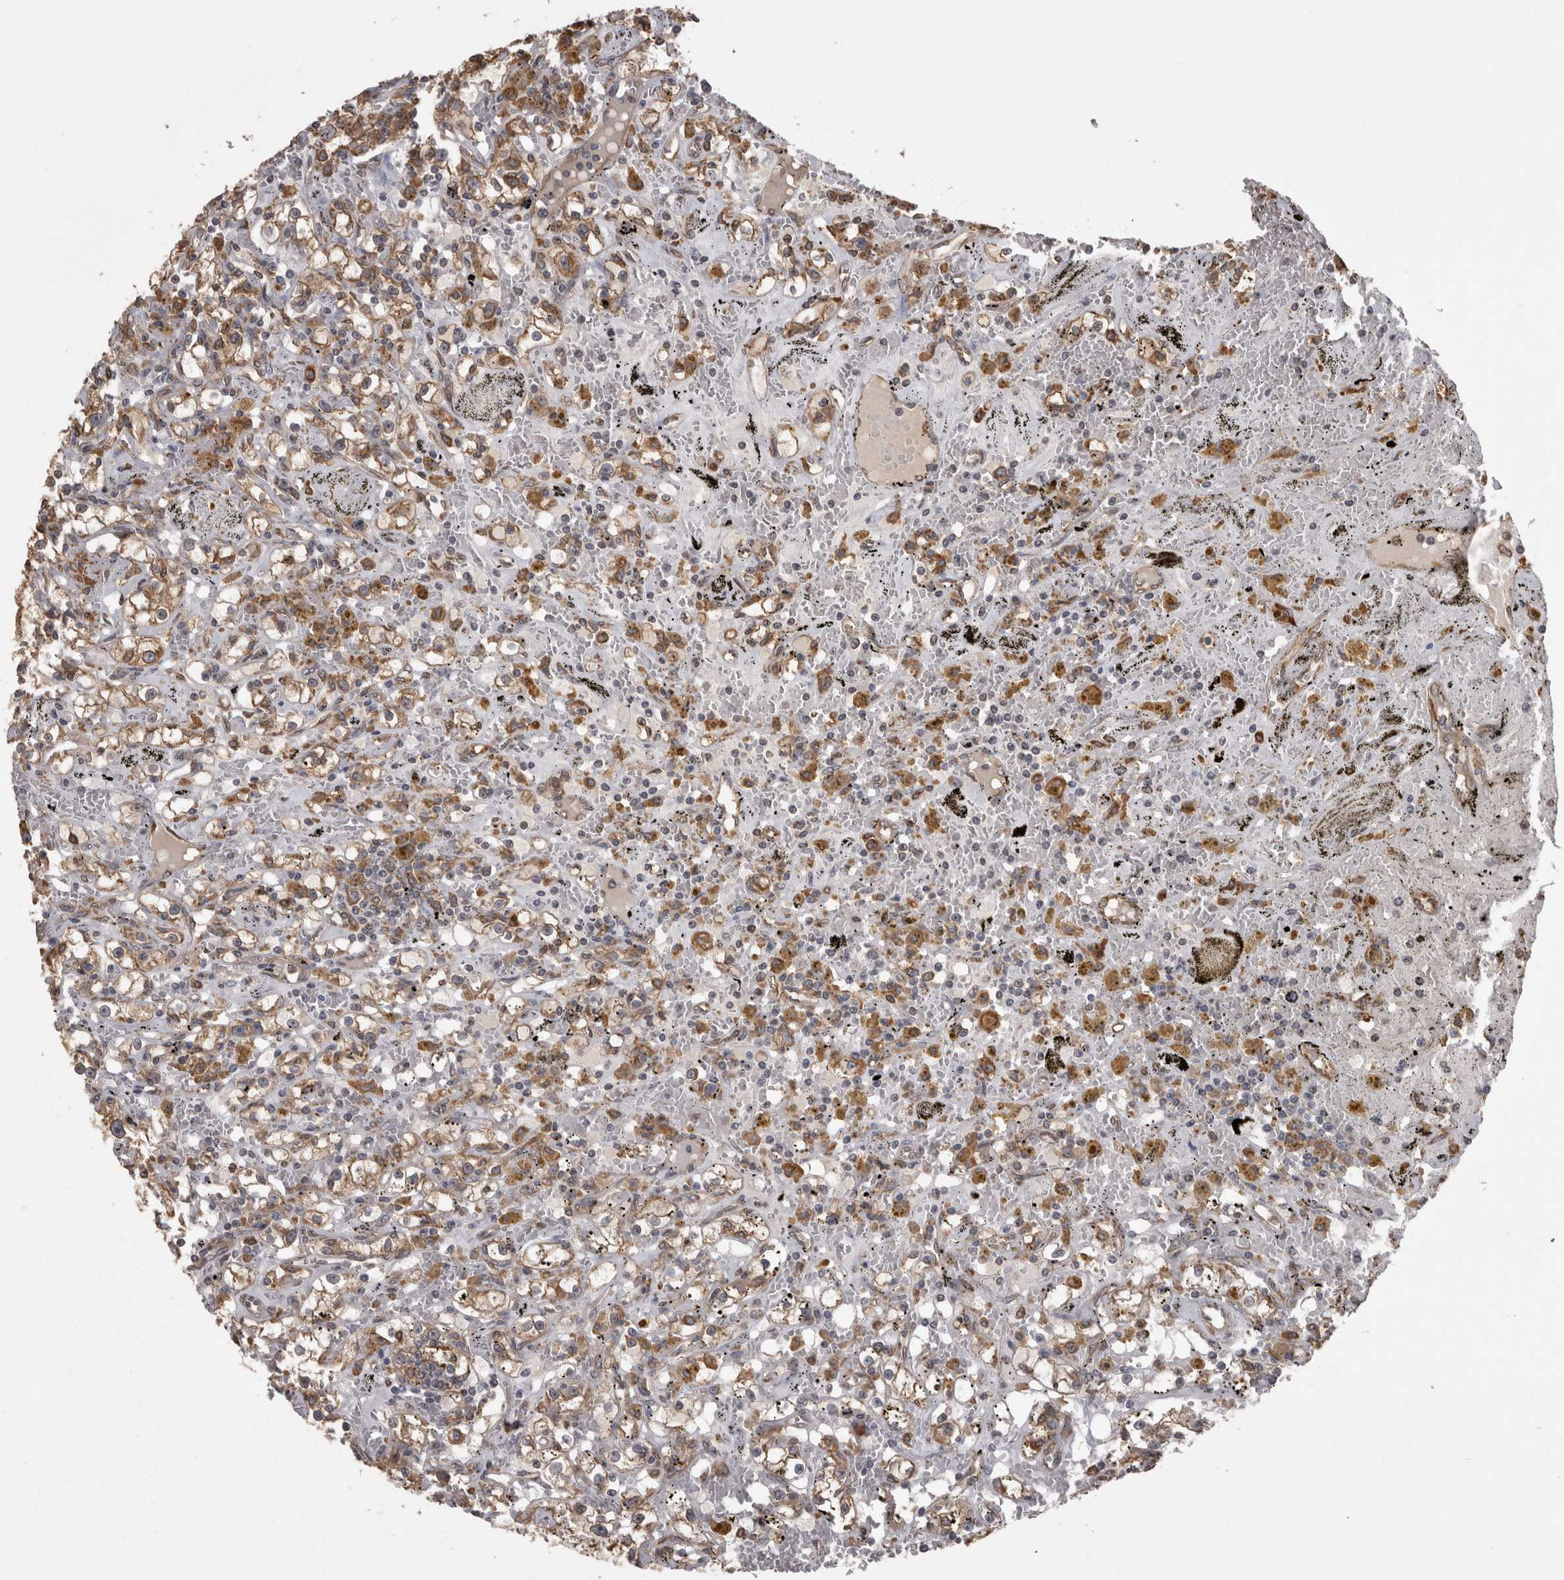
{"staining": {"intensity": "moderate", "quantity": ">75%", "location": "cytoplasmic/membranous"}, "tissue": "renal cancer", "cell_type": "Tumor cells", "image_type": "cancer", "snomed": [{"axis": "morphology", "description": "Adenocarcinoma, NOS"}, {"axis": "topography", "description": "Kidney"}], "caption": "Immunohistochemical staining of renal adenocarcinoma shows medium levels of moderate cytoplasmic/membranous expression in about >75% of tumor cells.", "gene": "PON2", "patient": {"sex": "male", "age": 56}}